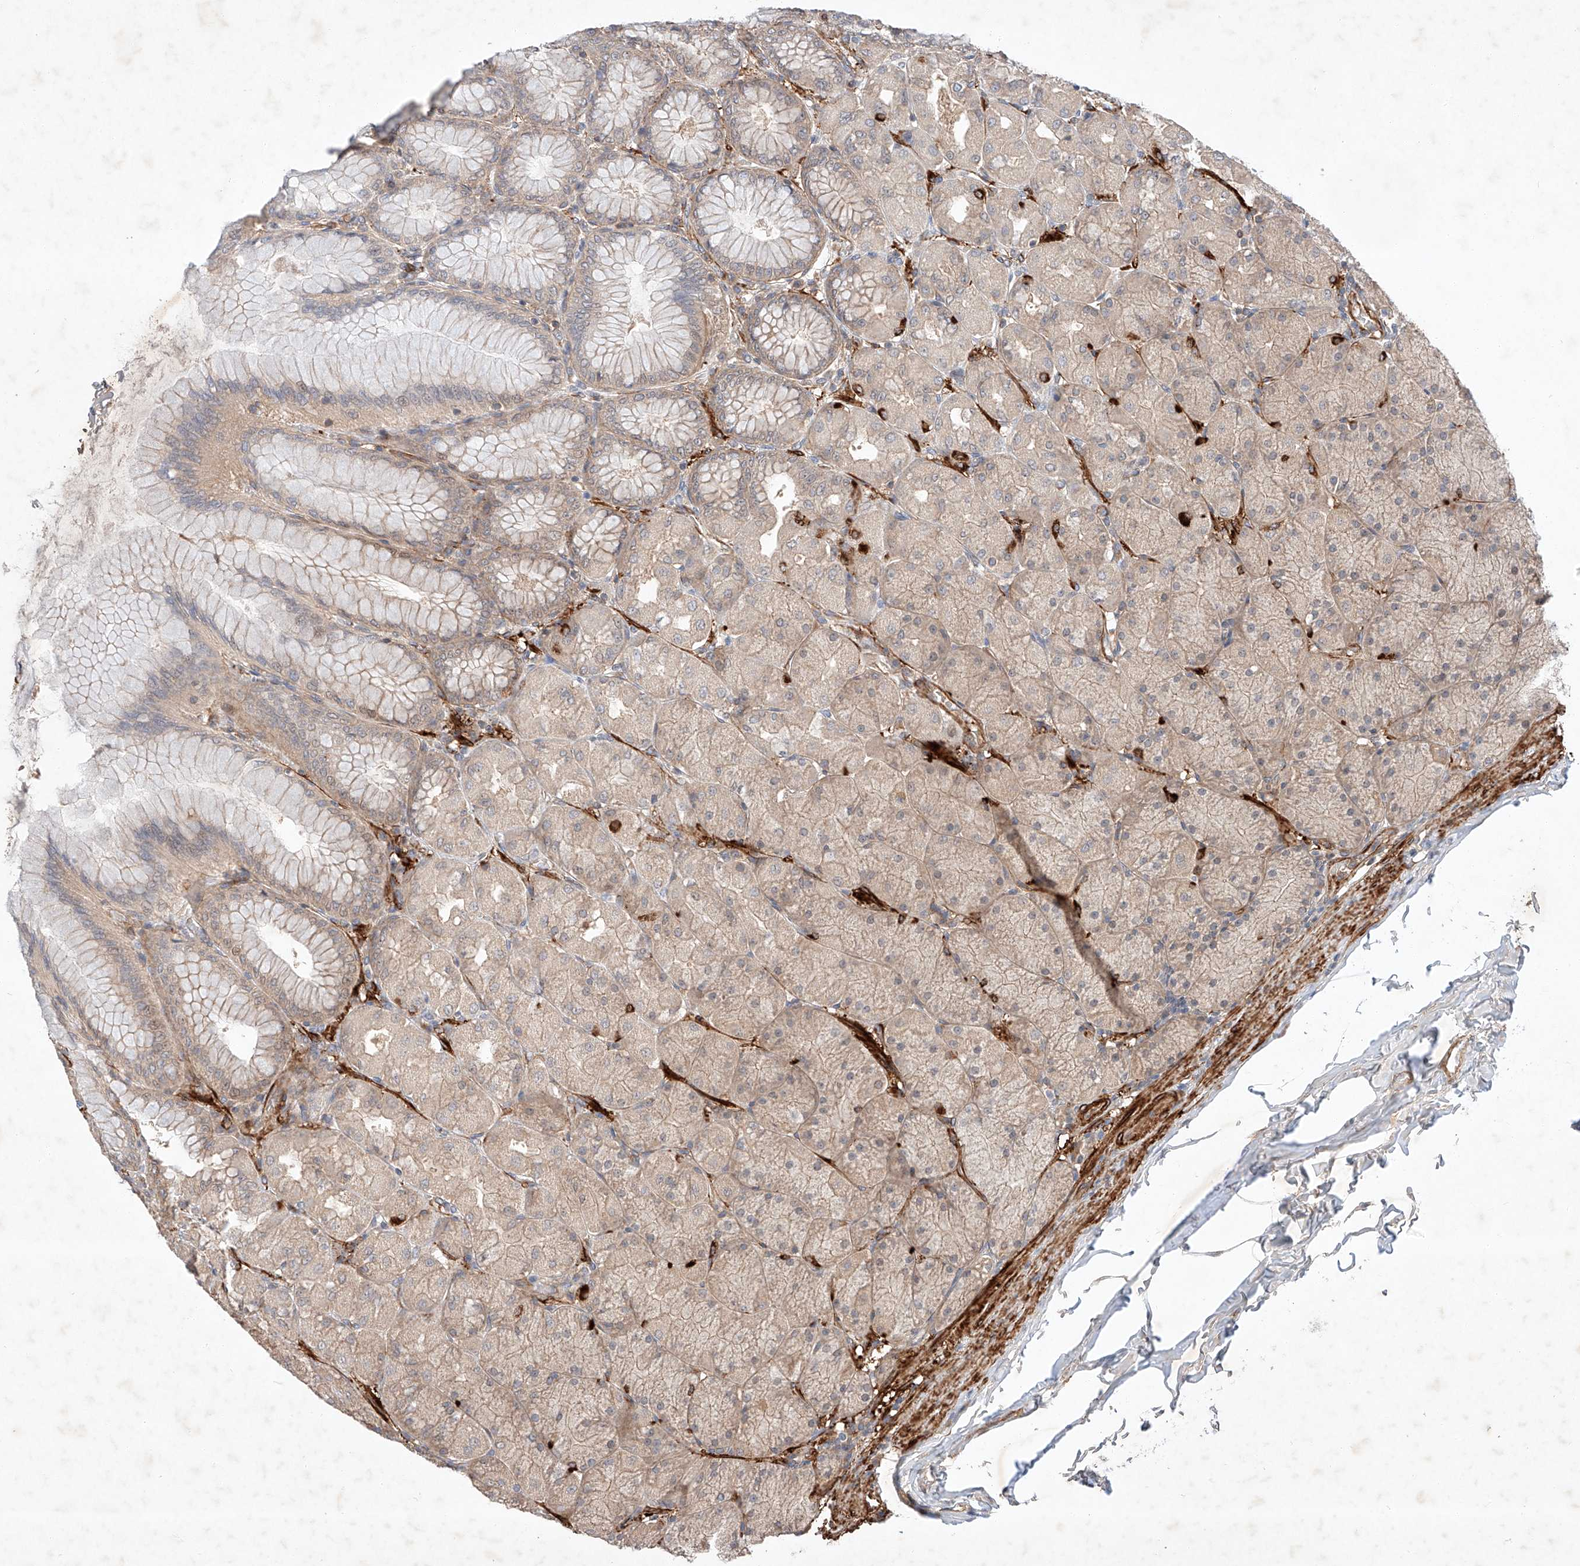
{"staining": {"intensity": "weak", "quantity": "25%-75%", "location": "cytoplasmic/membranous"}, "tissue": "stomach", "cell_type": "Glandular cells", "image_type": "normal", "snomed": [{"axis": "morphology", "description": "Normal tissue, NOS"}, {"axis": "topography", "description": "Stomach, upper"}], "caption": "Immunohistochemistry (IHC) photomicrograph of normal stomach: stomach stained using immunohistochemistry reveals low levels of weak protein expression localized specifically in the cytoplasmic/membranous of glandular cells, appearing as a cytoplasmic/membranous brown color.", "gene": "ARHGAP33", "patient": {"sex": "female", "age": 56}}